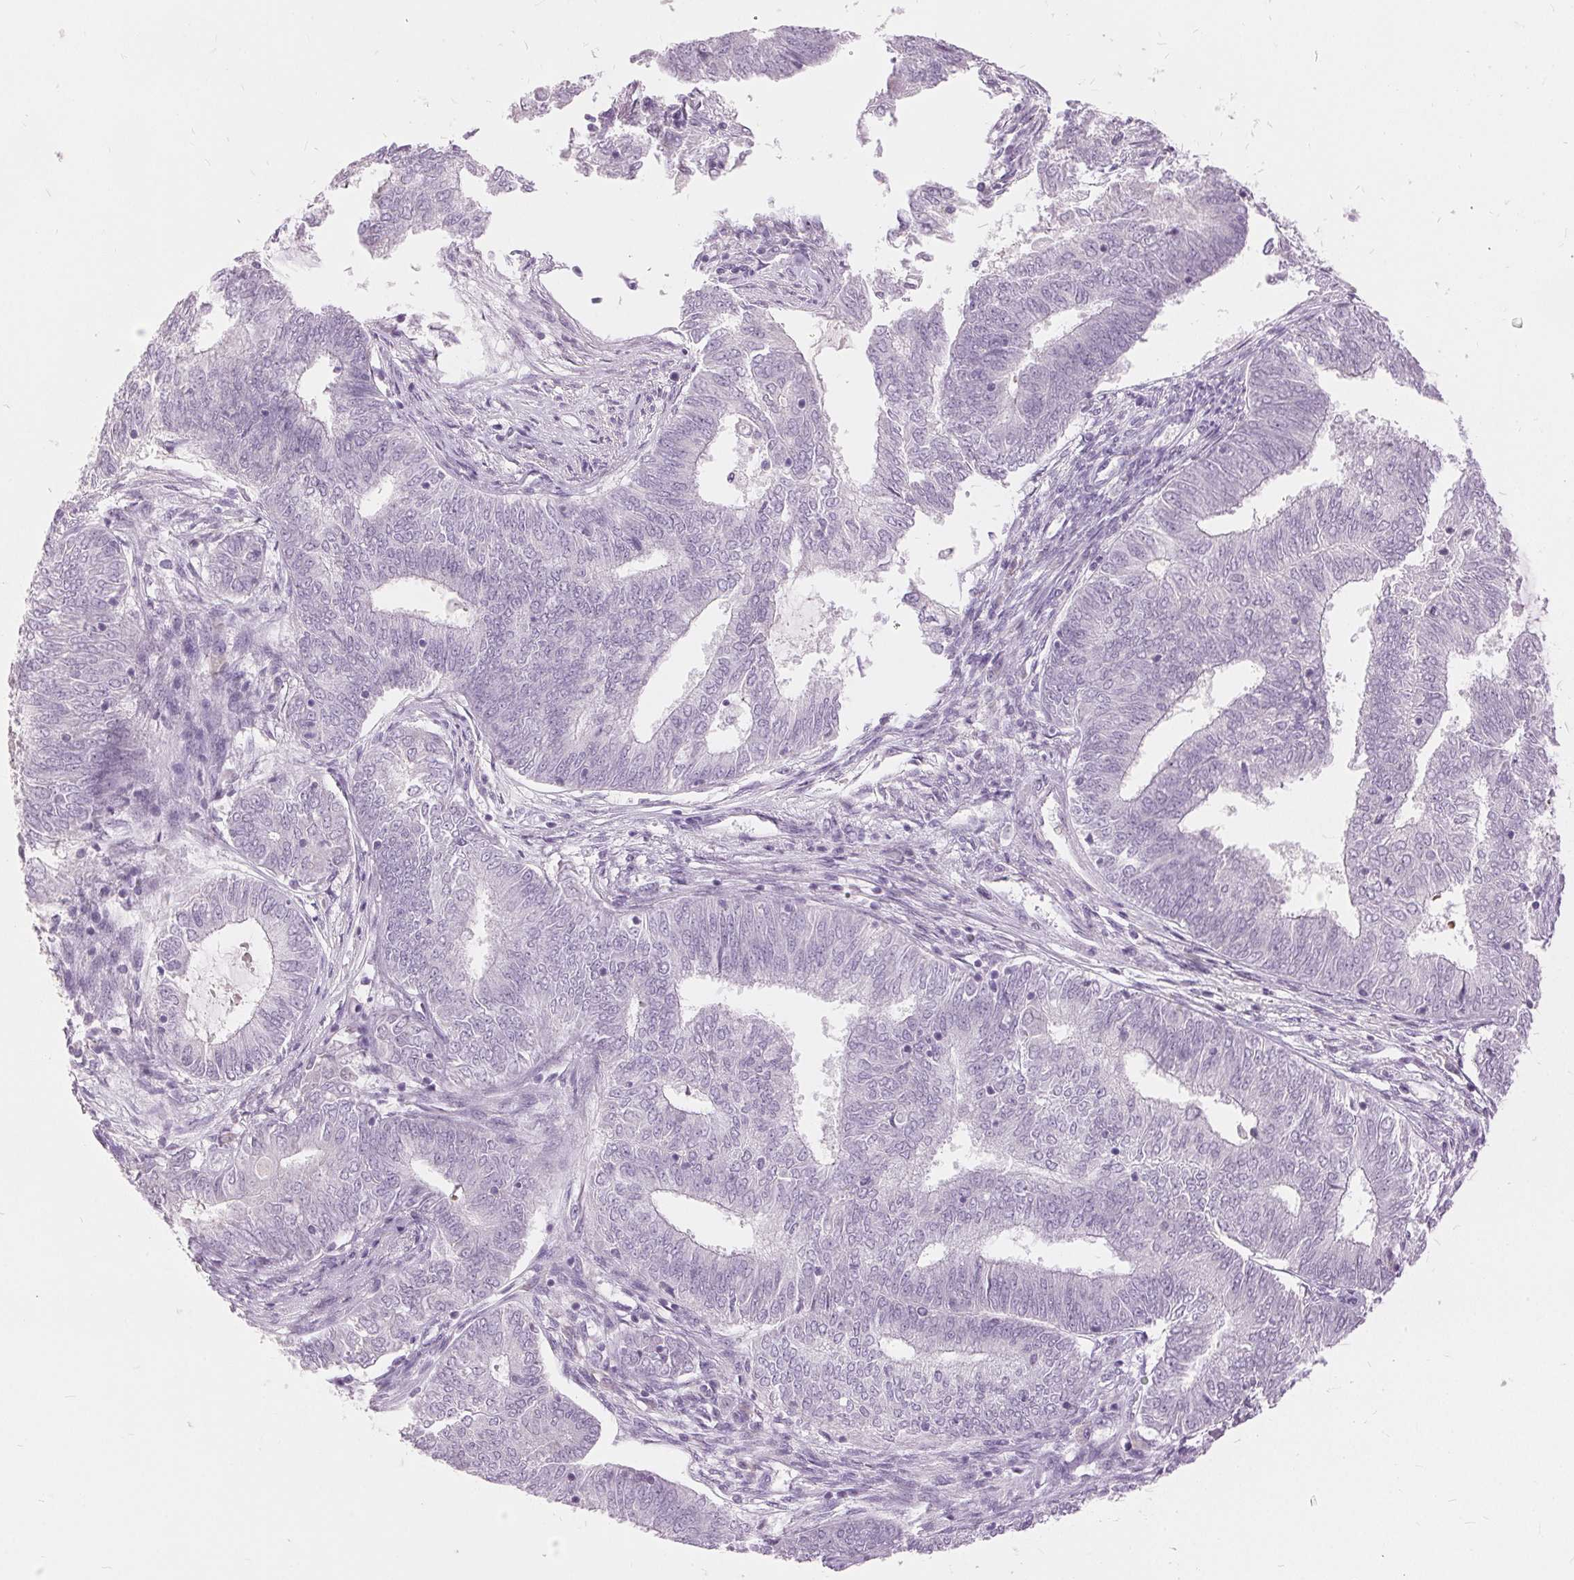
{"staining": {"intensity": "negative", "quantity": "none", "location": "none"}, "tissue": "endometrial cancer", "cell_type": "Tumor cells", "image_type": "cancer", "snomed": [{"axis": "morphology", "description": "Adenocarcinoma, NOS"}, {"axis": "topography", "description": "Endometrium"}], "caption": "This micrograph is of endometrial cancer (adenocarcinoma) stained with immunohistochemistry (IHC) to label a protein in brown with the nuclei are counter-stained blue. There is no positivity in tumor cells.", "gene": "DSG3", "patient": {"sex": "female", "age": 62}}